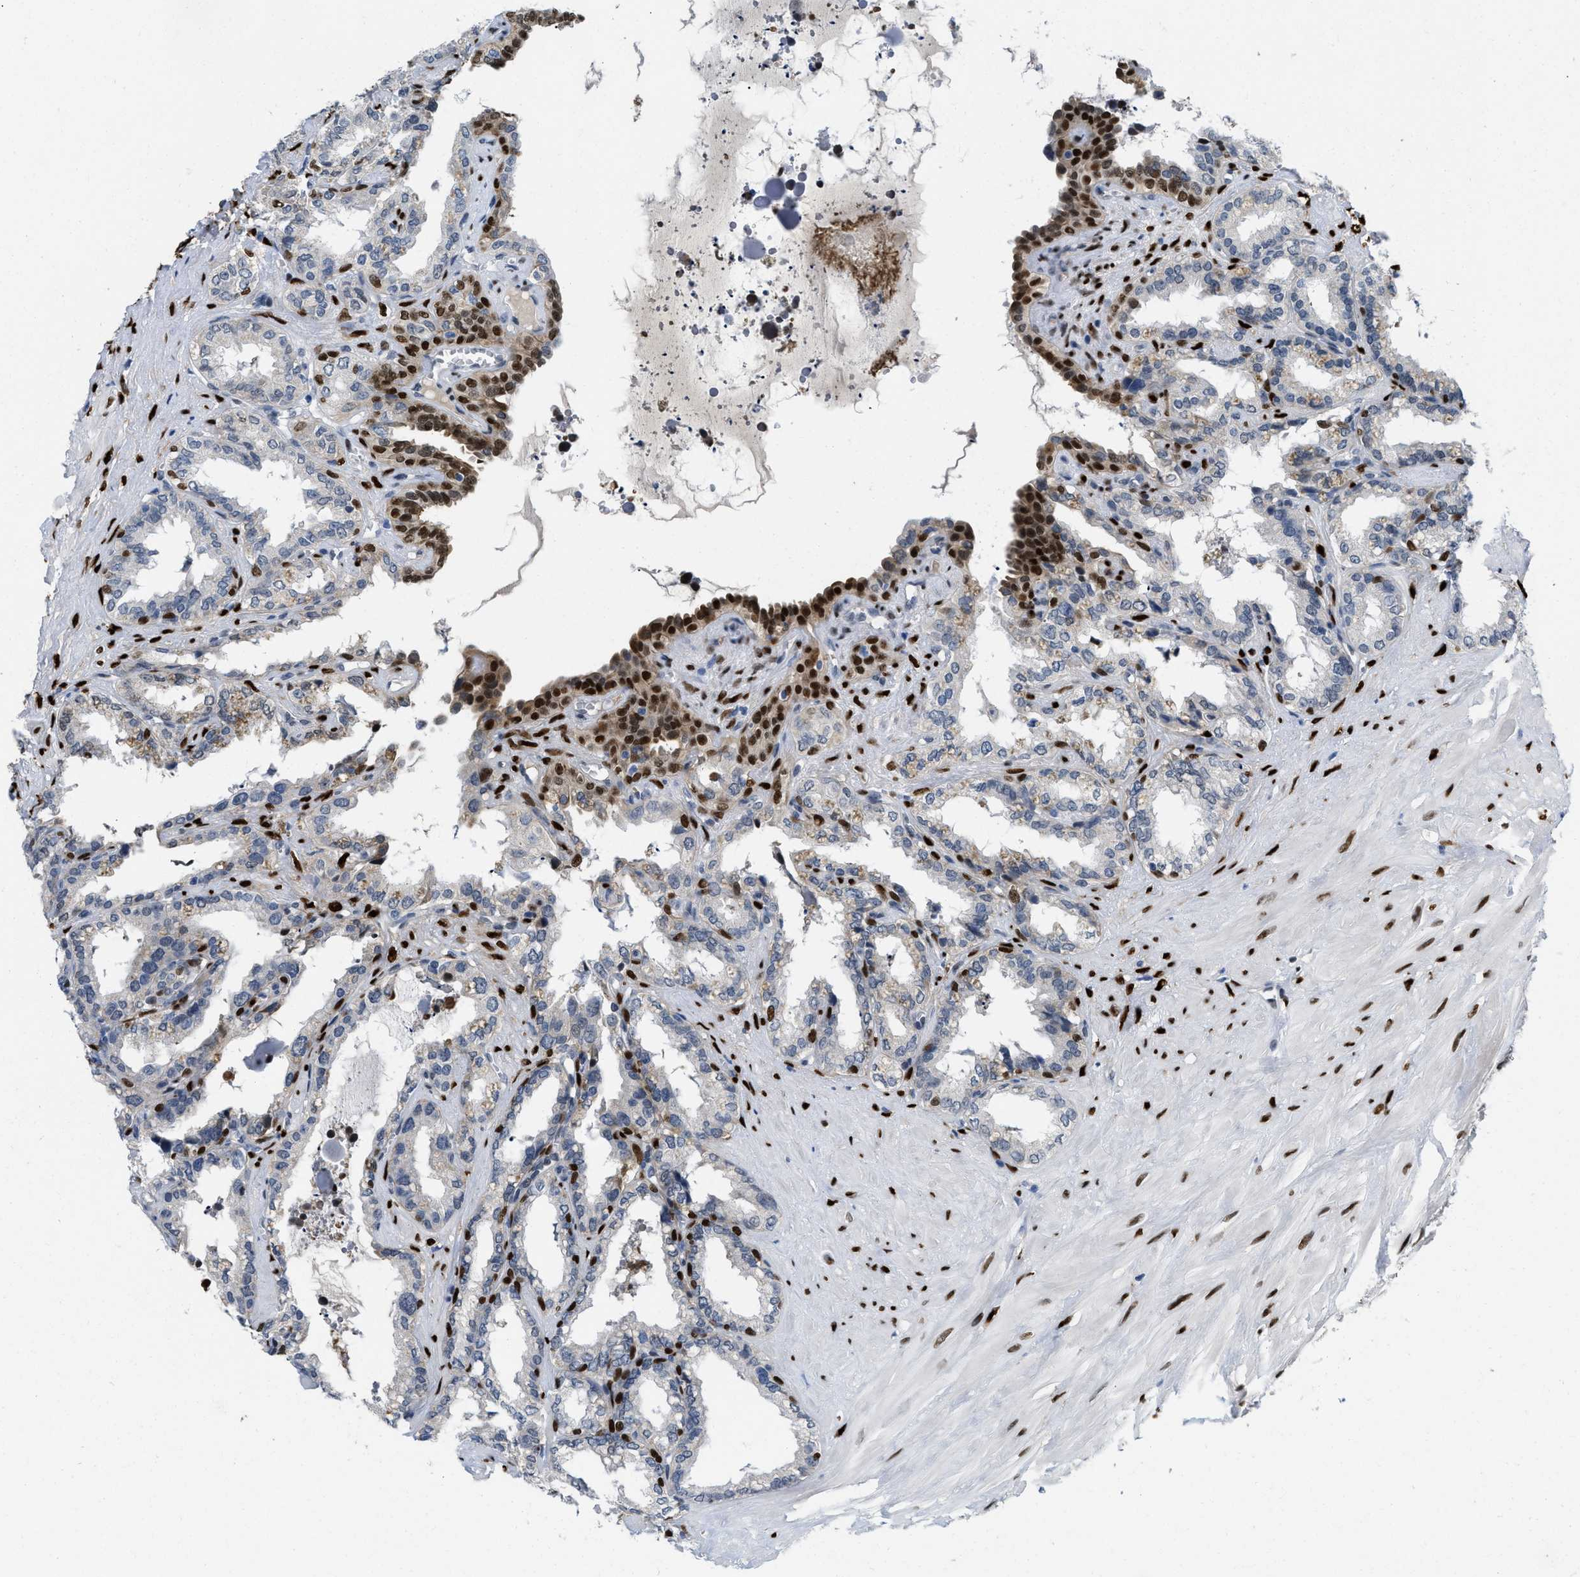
{"staining": {"intensity": "strong", "quantity": "<25%", "location": "nuclear"}, "tissue": "seminal vesicle", "cell_type": "Glandular cells", "image_type": "normal", "snomed": [{"axis": "morphology", "description": "Normal tissue, NOS"}, {"axis": "topography", "description": "Seminal veicle"}], "caption": "High-magnification brightfield microscopy of normal seminal vesicle stained with DAB (3,3'-diaminobenzidine) (brown) and counterstained with hematoxylin (blue). glandular cells exhibit strong nuclear staining is seen in approximately<25% of cells. (DAB (3,3'-diaminobenzidine) IHC with brightfield microscopy, high magnification).", "gene": "NFIX", "patient": {"sex": "male", "age": 64}}